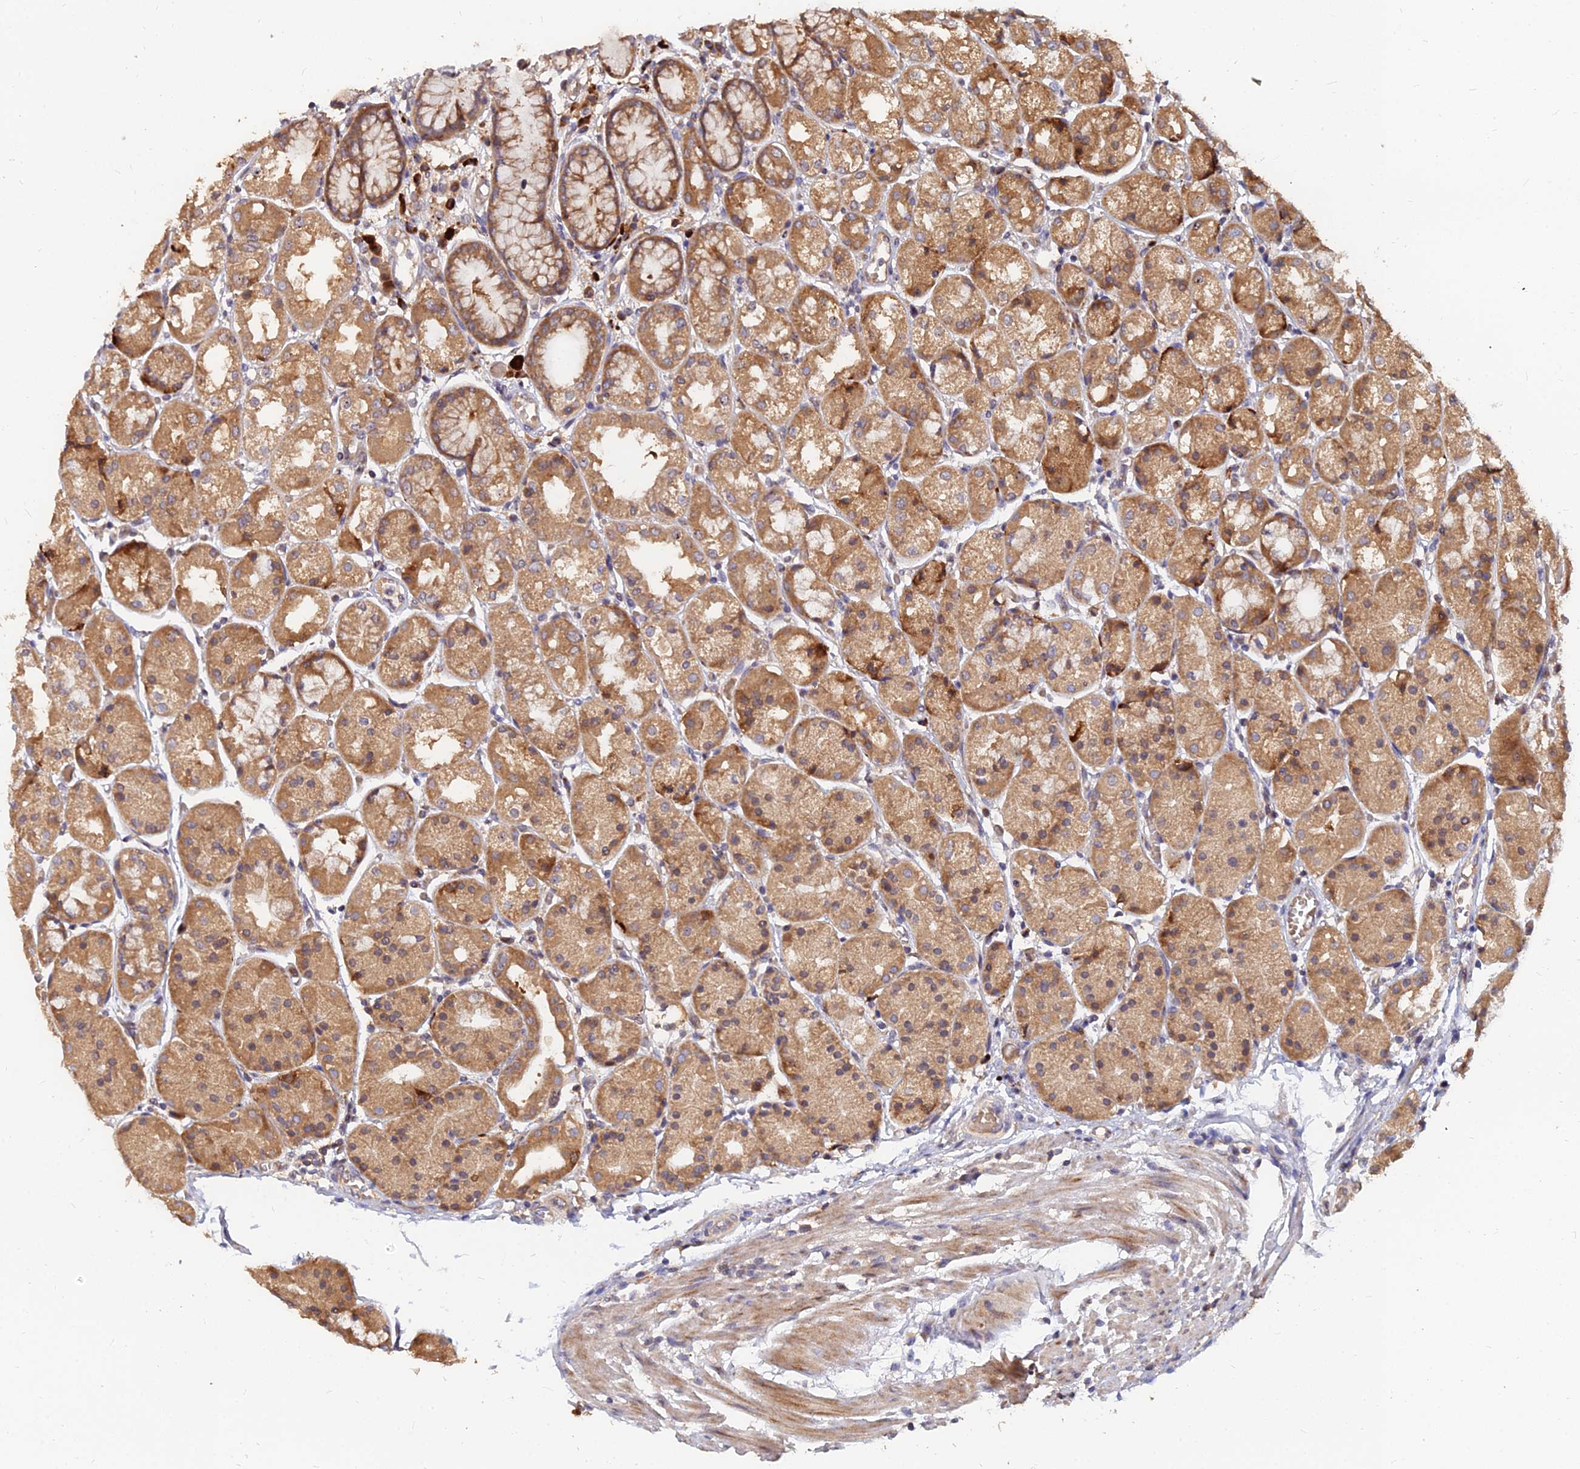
{"staining": {"intensity": "moderate", "quantity": ">75%", "location": "cytoplasmic/membranous"}, "tissue": "stomach", "cell_type": "Glandular cells", "image_type": "normal", "snomed": [{"axis": "morphology", "description": "Normal tissue, NOS"}, {"axis": "topography", "description": "Stomach, upper"}], "caption": "Immunohistochemistry (IHC) histopathology image of normal stomach: stomach stained using immunohistochemistry displays medium levels of moderate protein expression localized specifically in the cytoplasmic/membranous of glandular cells, appearing as a cytoplasmic/membranous brown color.", "gene": "CCT6A", "patient": {"sex": "male", "age": 72}}